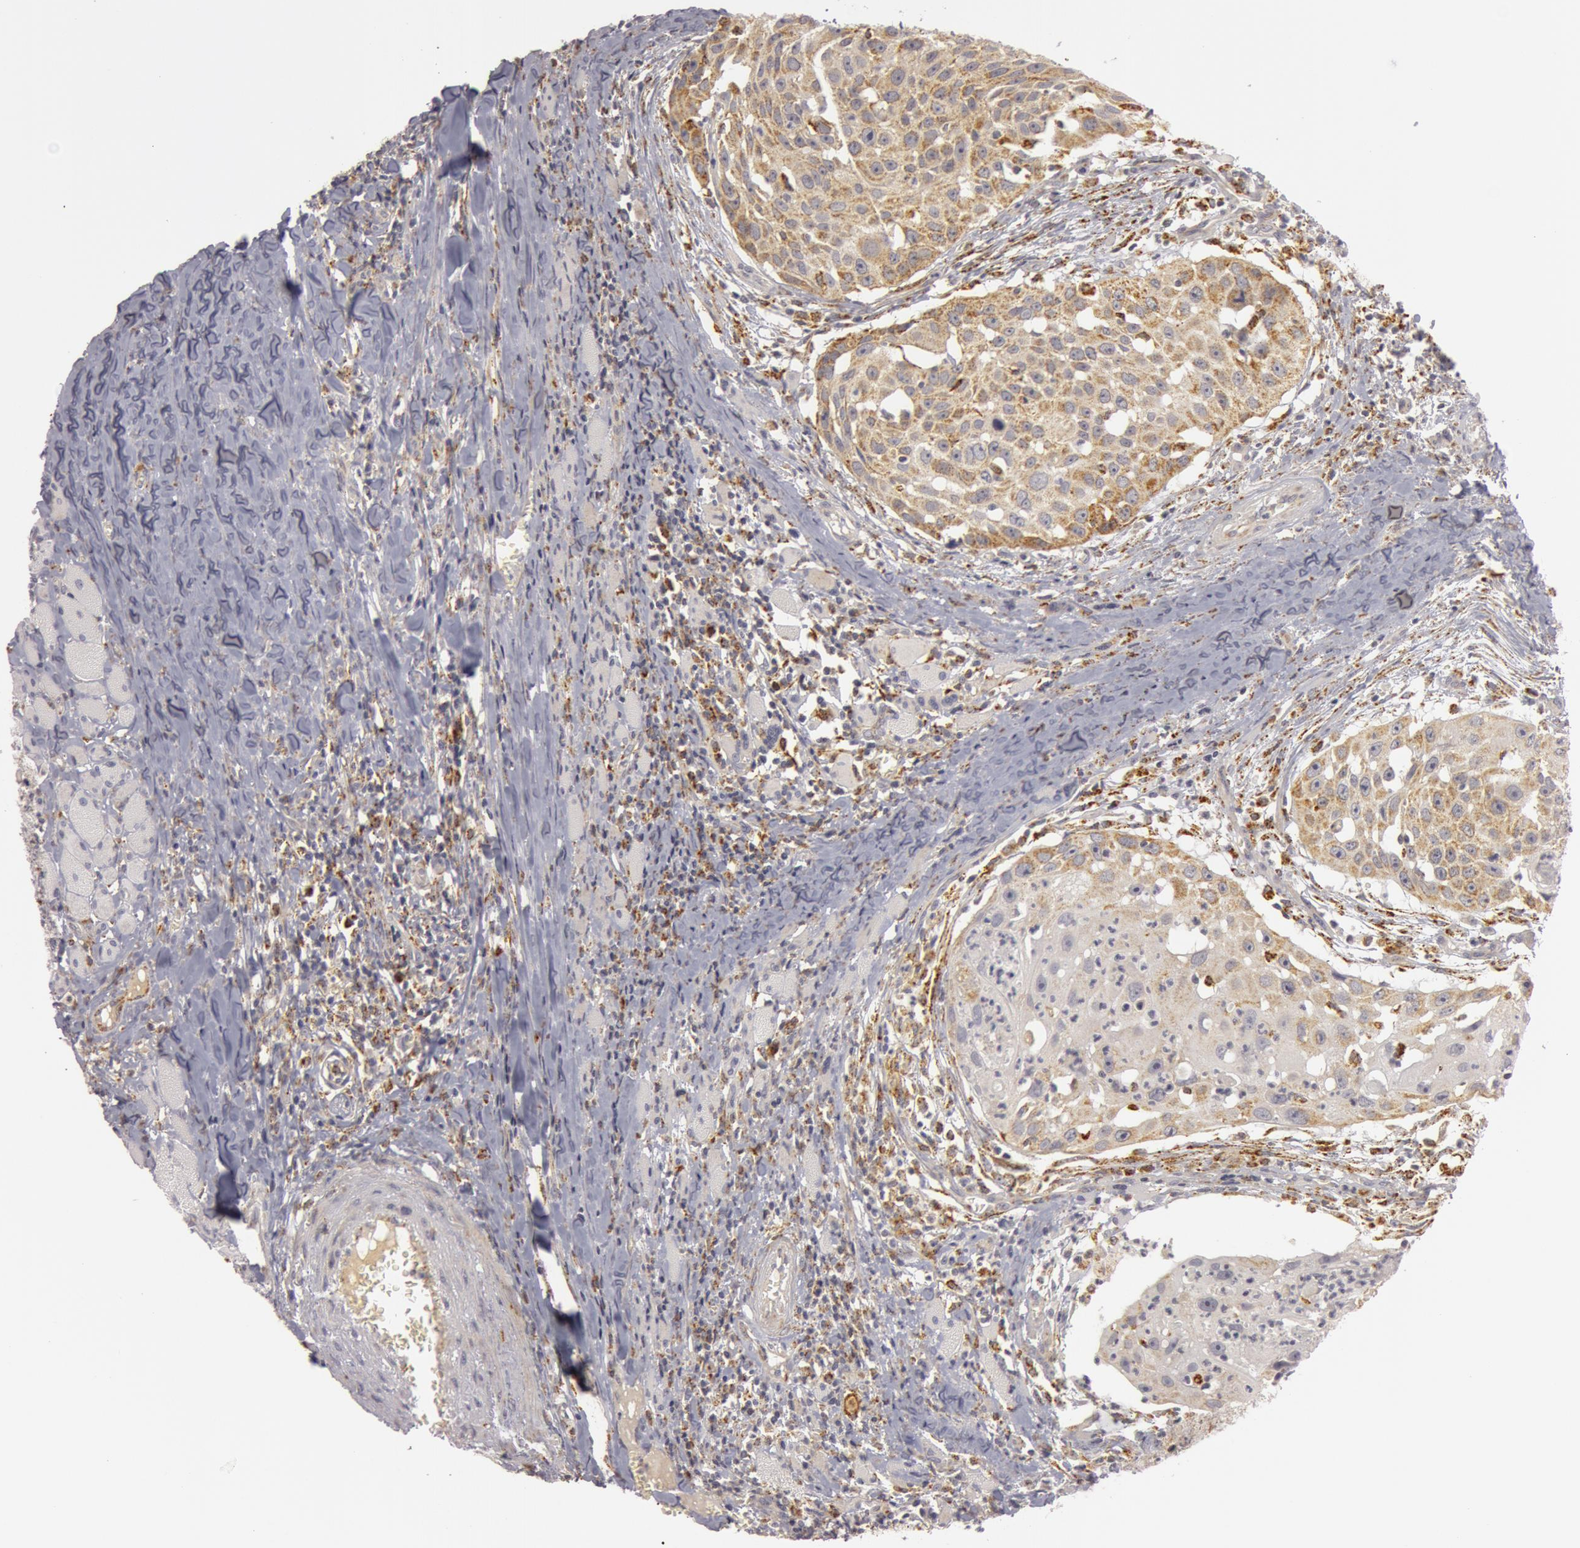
{"staining": {"intensity": "moderate", "quantity": ">75%", "location": "cytoplasmic/membranous"}, "tissue": "head and neck cancer", "cell_type": "Tumor cells", "image_type": "cancer", "snomed": [{"axis": "morphology", "description": "Squamous cell carcinoma, NOS"}, {"axis": "topography", "description": "Head-Neck"}], "caption": "Immunohistochemical staining of human head and neck squamous cell carcinoma displays moderate cytoplasmic/membranous protein expression in approximately >75% of tumor cells.", "gene": "C7", "patient": {"sex": "male", "age": 64}}